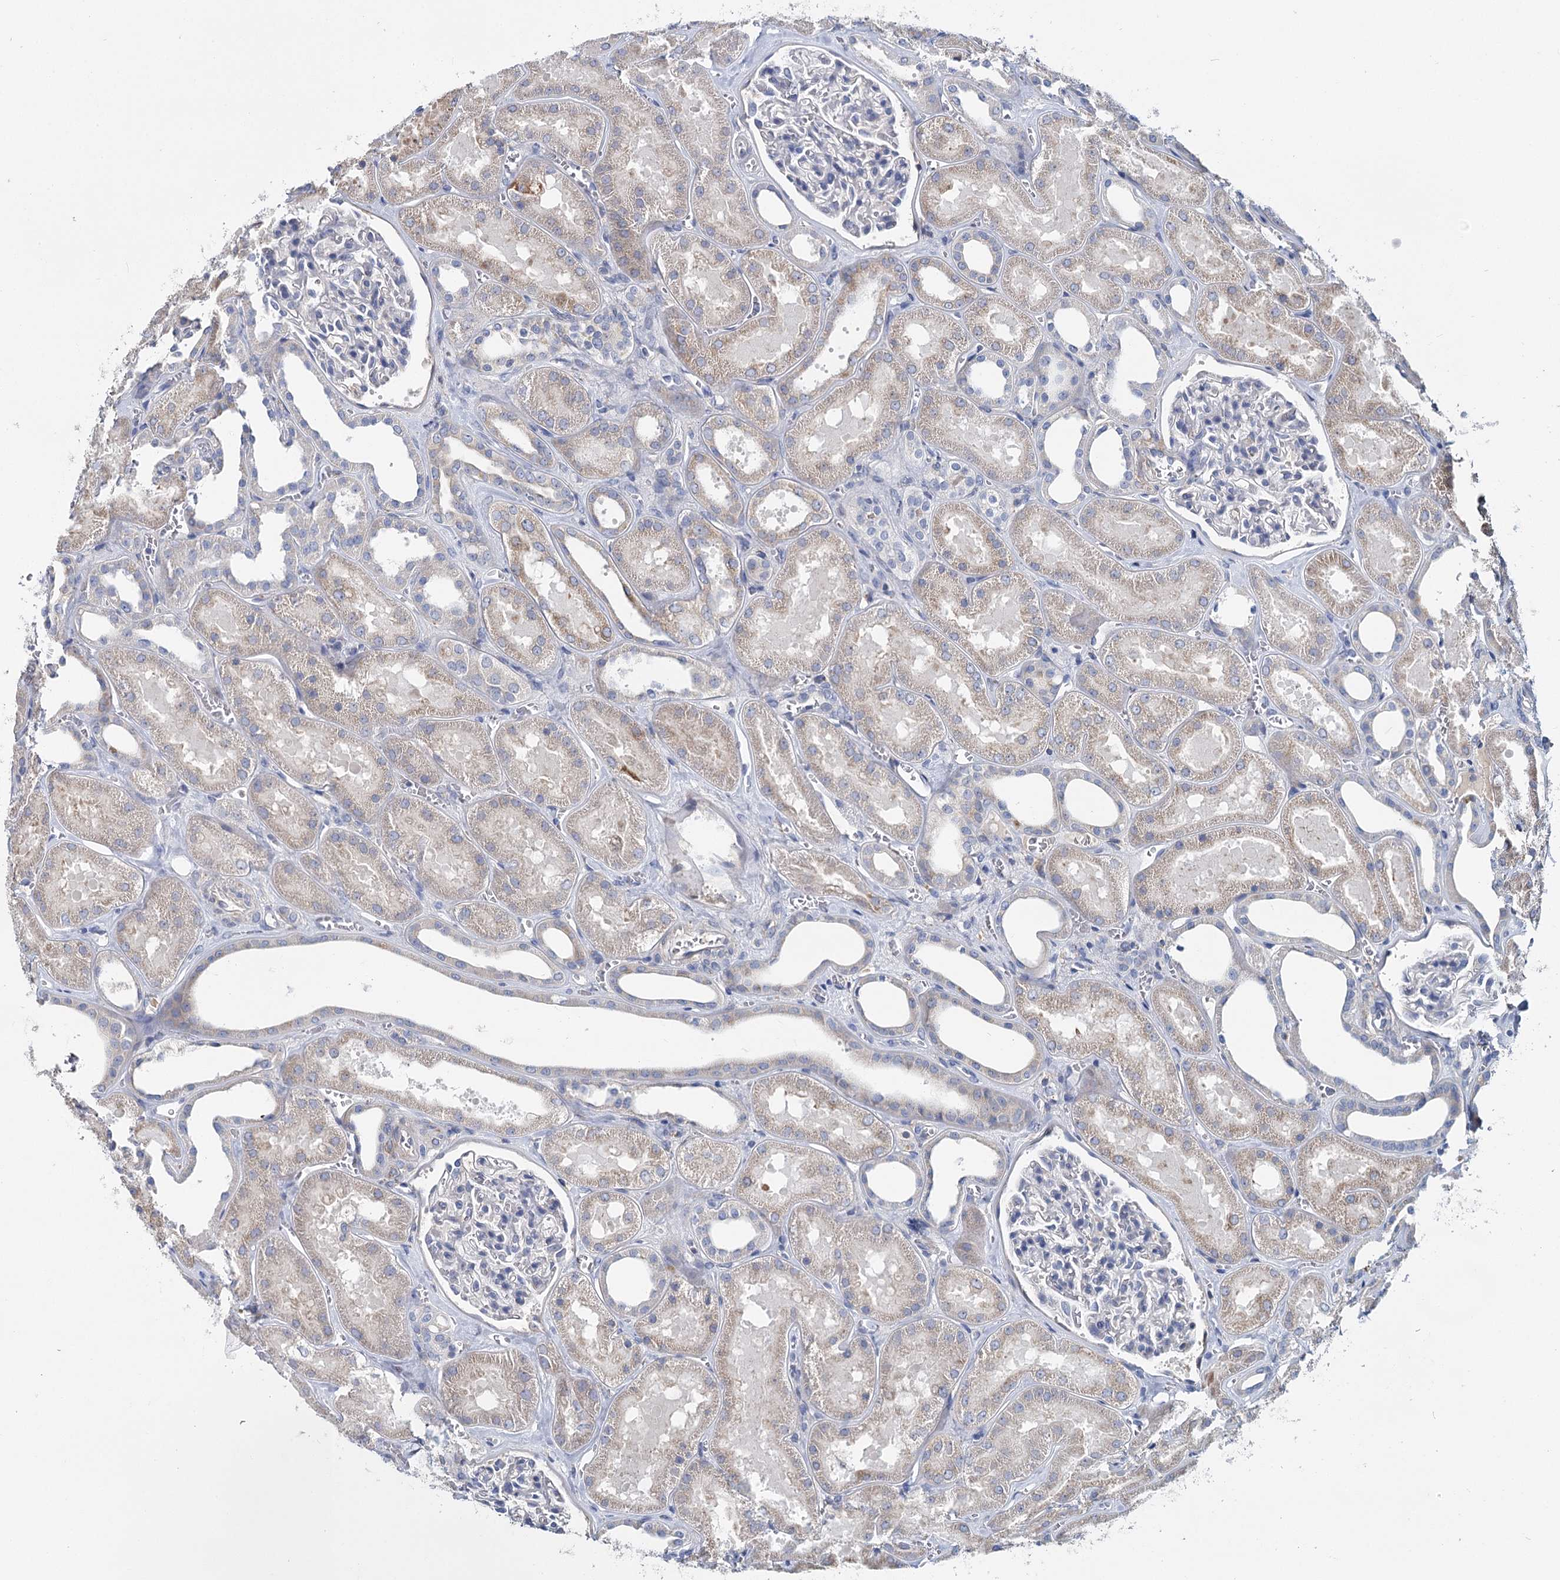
{"staining": {"intensity": "negative", "quantity": "none", "location": "none"}, "tissue": "kidney", "cell_type": "Cells in glomeruli", "image_type": "normal", "snomed": [{"axis": "morphology", "description": "Normal tissue, NOS"}, {"axis": "morphology", "description": "Adenocarcinoma, NOS"}, {"axis": "topography", "description": "Kidney"}], "caption": "Immunohistochemistry histopathology image of normal kidney stained for a protein (brown), which displays no staining in cells in glomeruli.", "gene": "ANKRD16", "patient": {"sex": "female", "age": 68}}